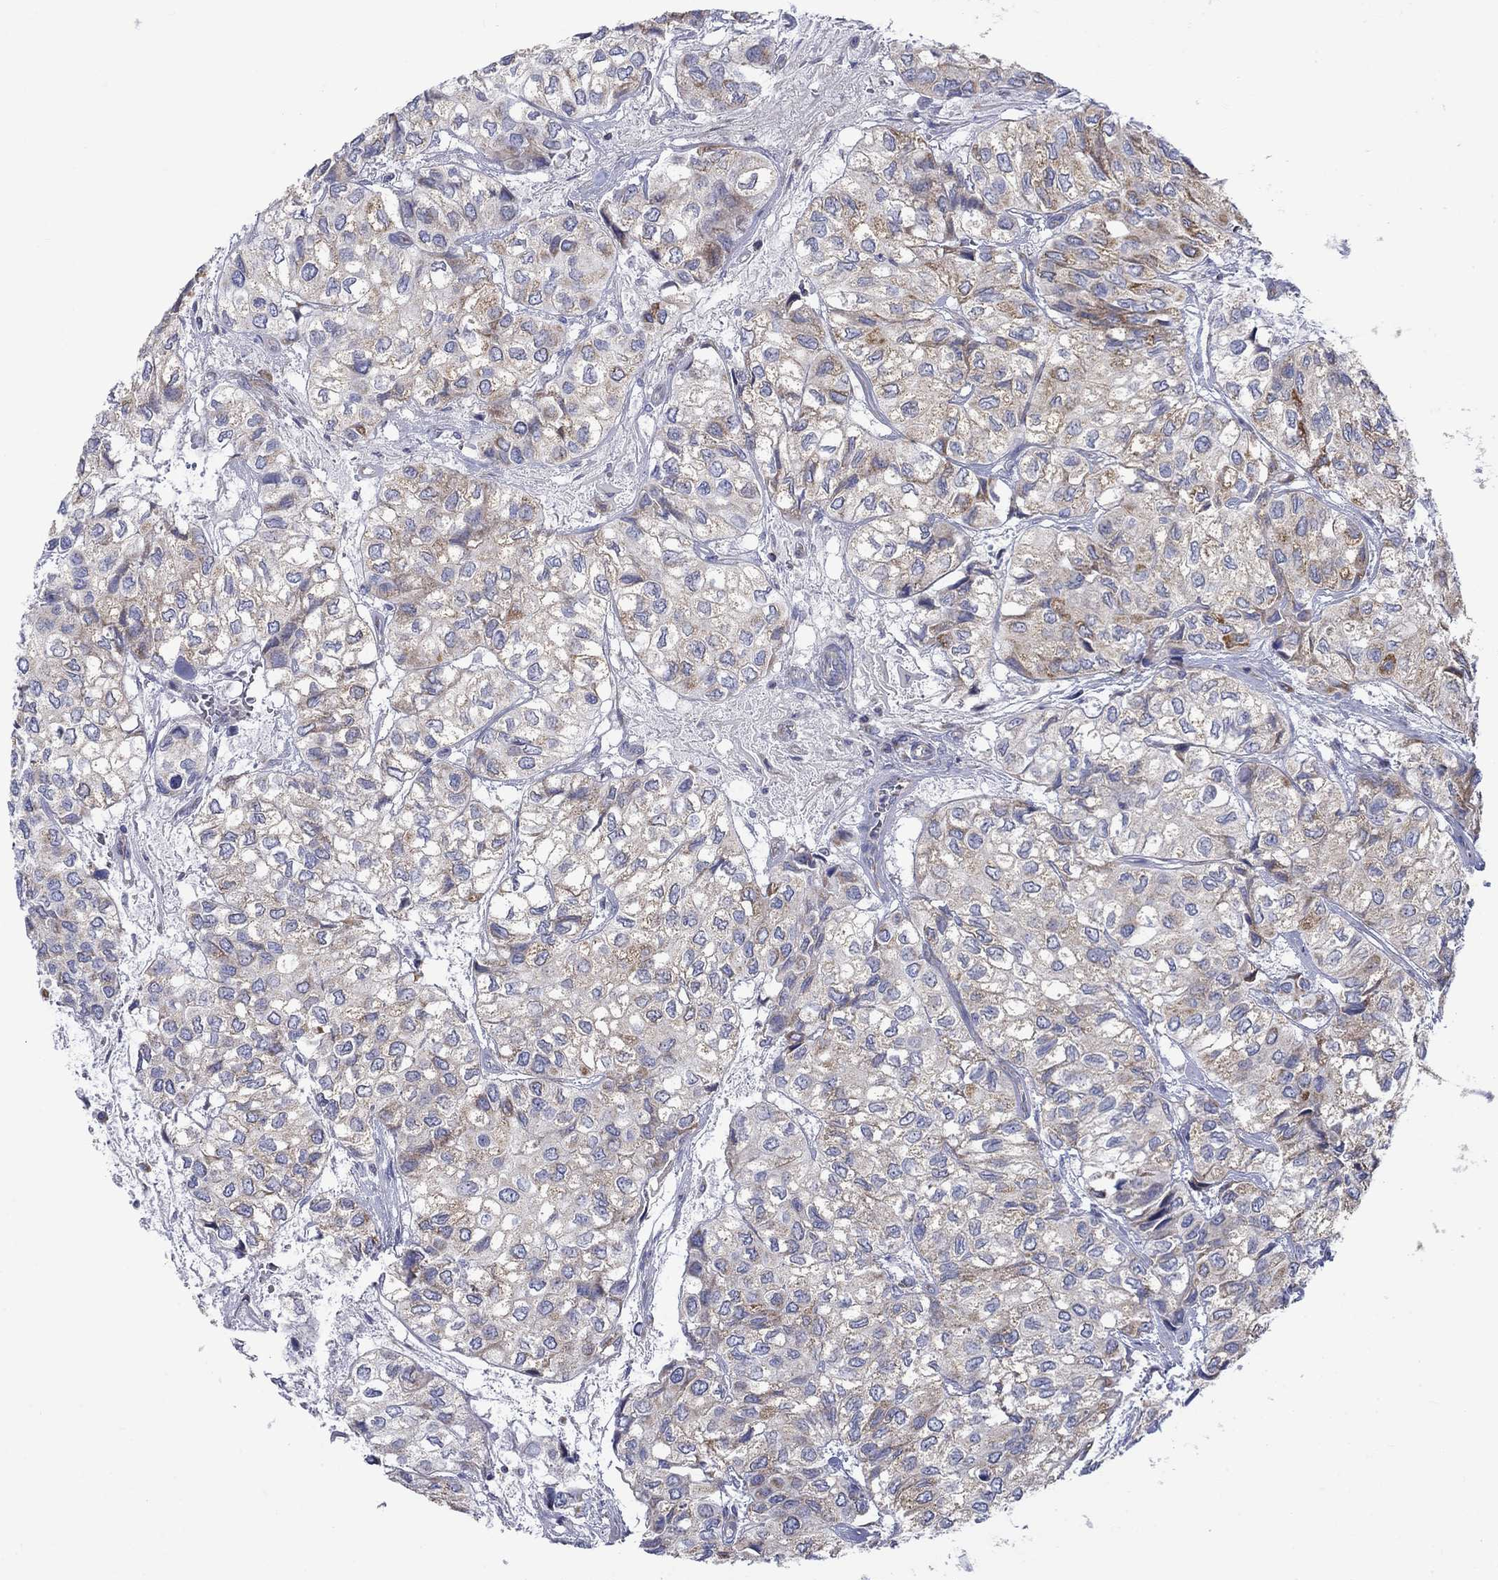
{"staining": {"intensity": "moderate", "quantity": "<25%", "location": "cytoplasmic/membranous"}, "tissue": "urothelial cancer", "cell_type": "Tumor cells", "image_type": "cancer", "snomed": [{"axis": "morphology", "description": "Urothelial carcinoma, High grade"}, {"axis": "topography", "description": "Urinary bladder"}], "caption": "Immunohistochemistry of urothelial carcinoma (high-grade) shows low levels of moderate cytoplasmic/membranous positivity in about <25% of tumor cells.", "gene": "CISD1", "patient": {"sex": "male", "age": 73}}